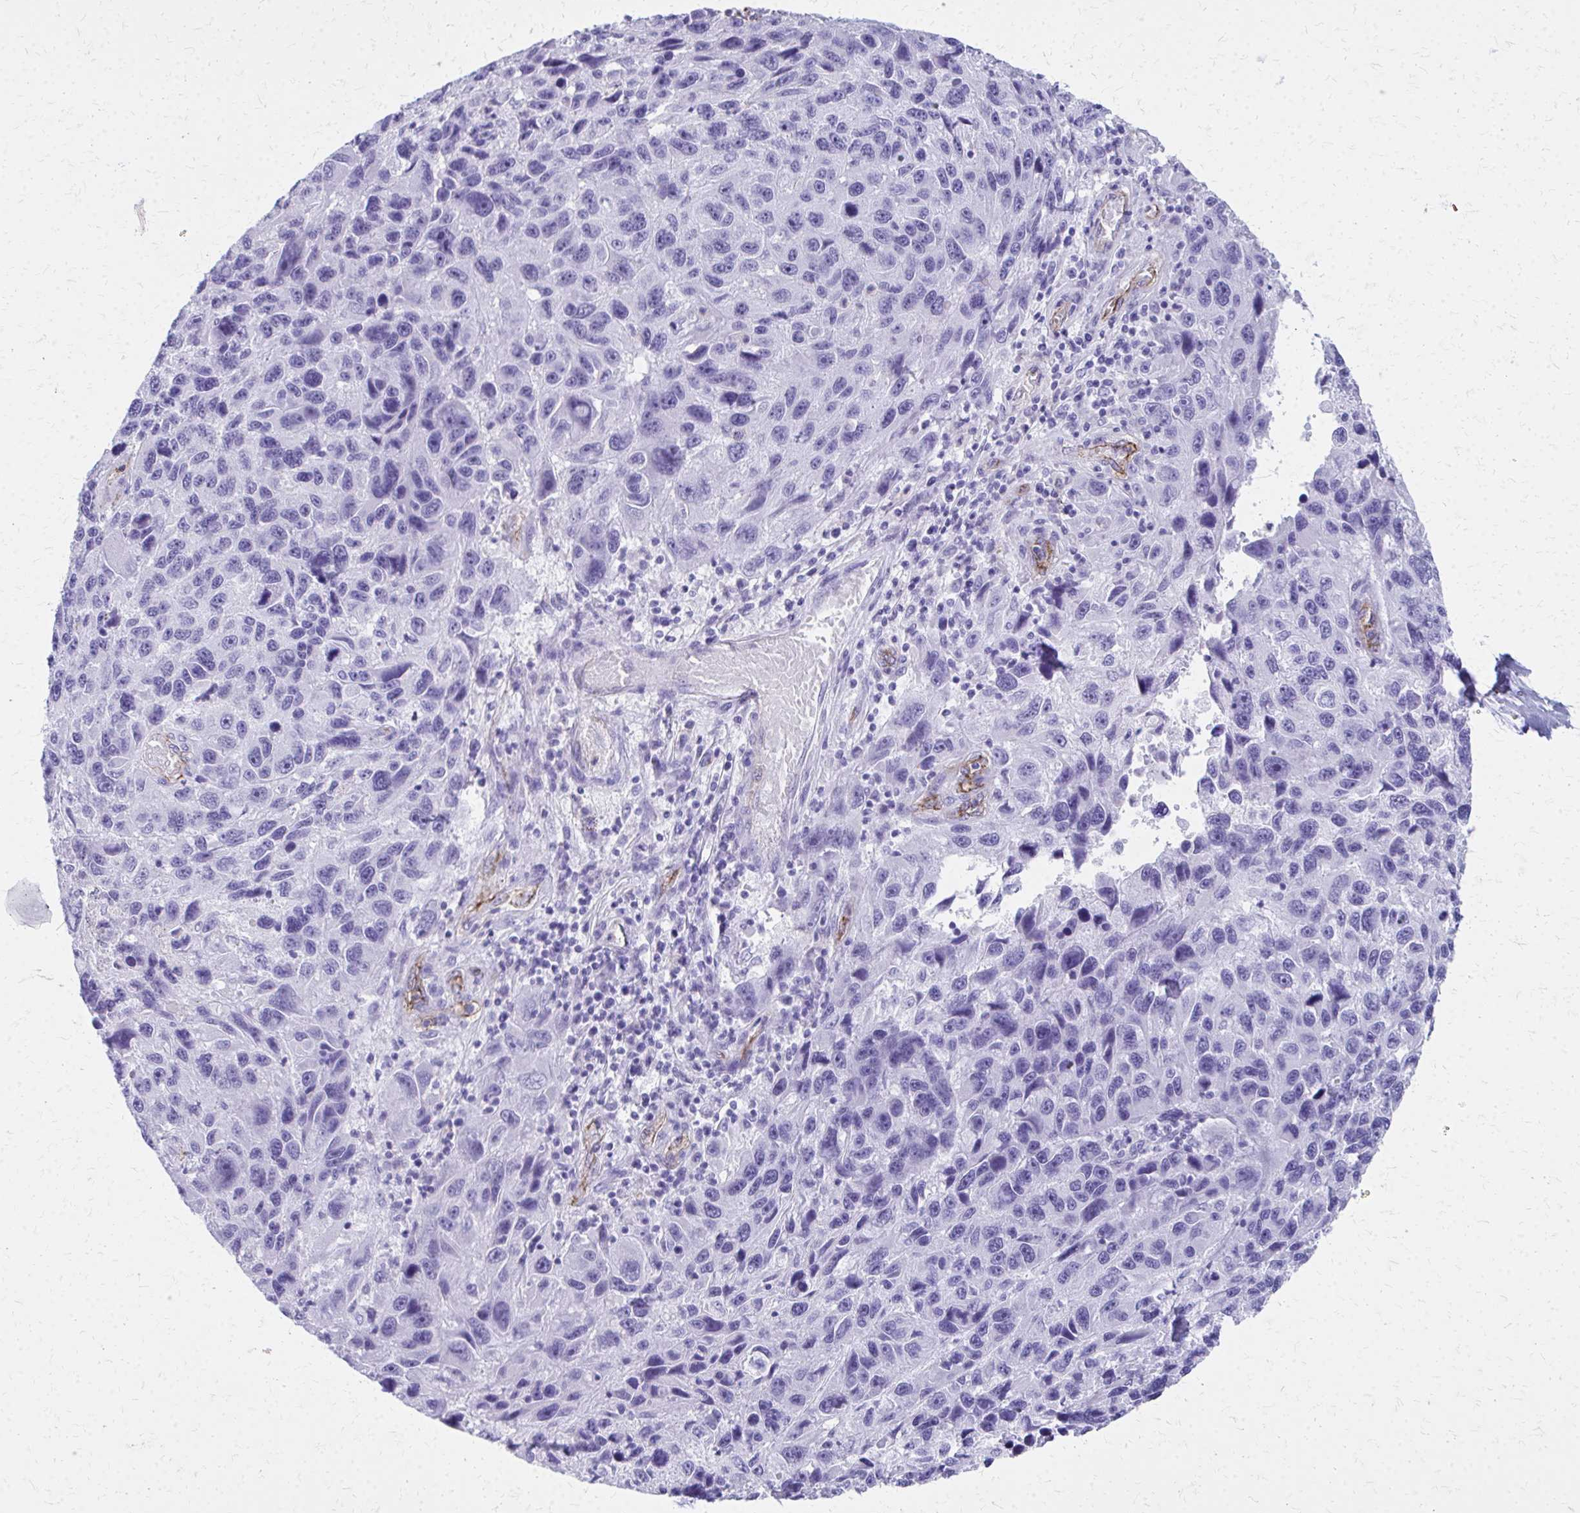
{"staining": {"intensity": "negative", "quantity": "none", "location": "none"}, "tissue": "melanoma", "cell_type": "Tumor cells", "image_type": "cancer", "snomed": [{"axis": "morphology", "description": "Malignant melanoma, NOS"}, {"axis": "topography", "description": "Skin"}], "caption": "This image is of melanoma stained with IHC to label a protein in brown with the nuclei are counter-stained blue. There is no staining in tumor cells.", "gene": "TPSG1", "patient": {"sex": "male", "age": 53}}